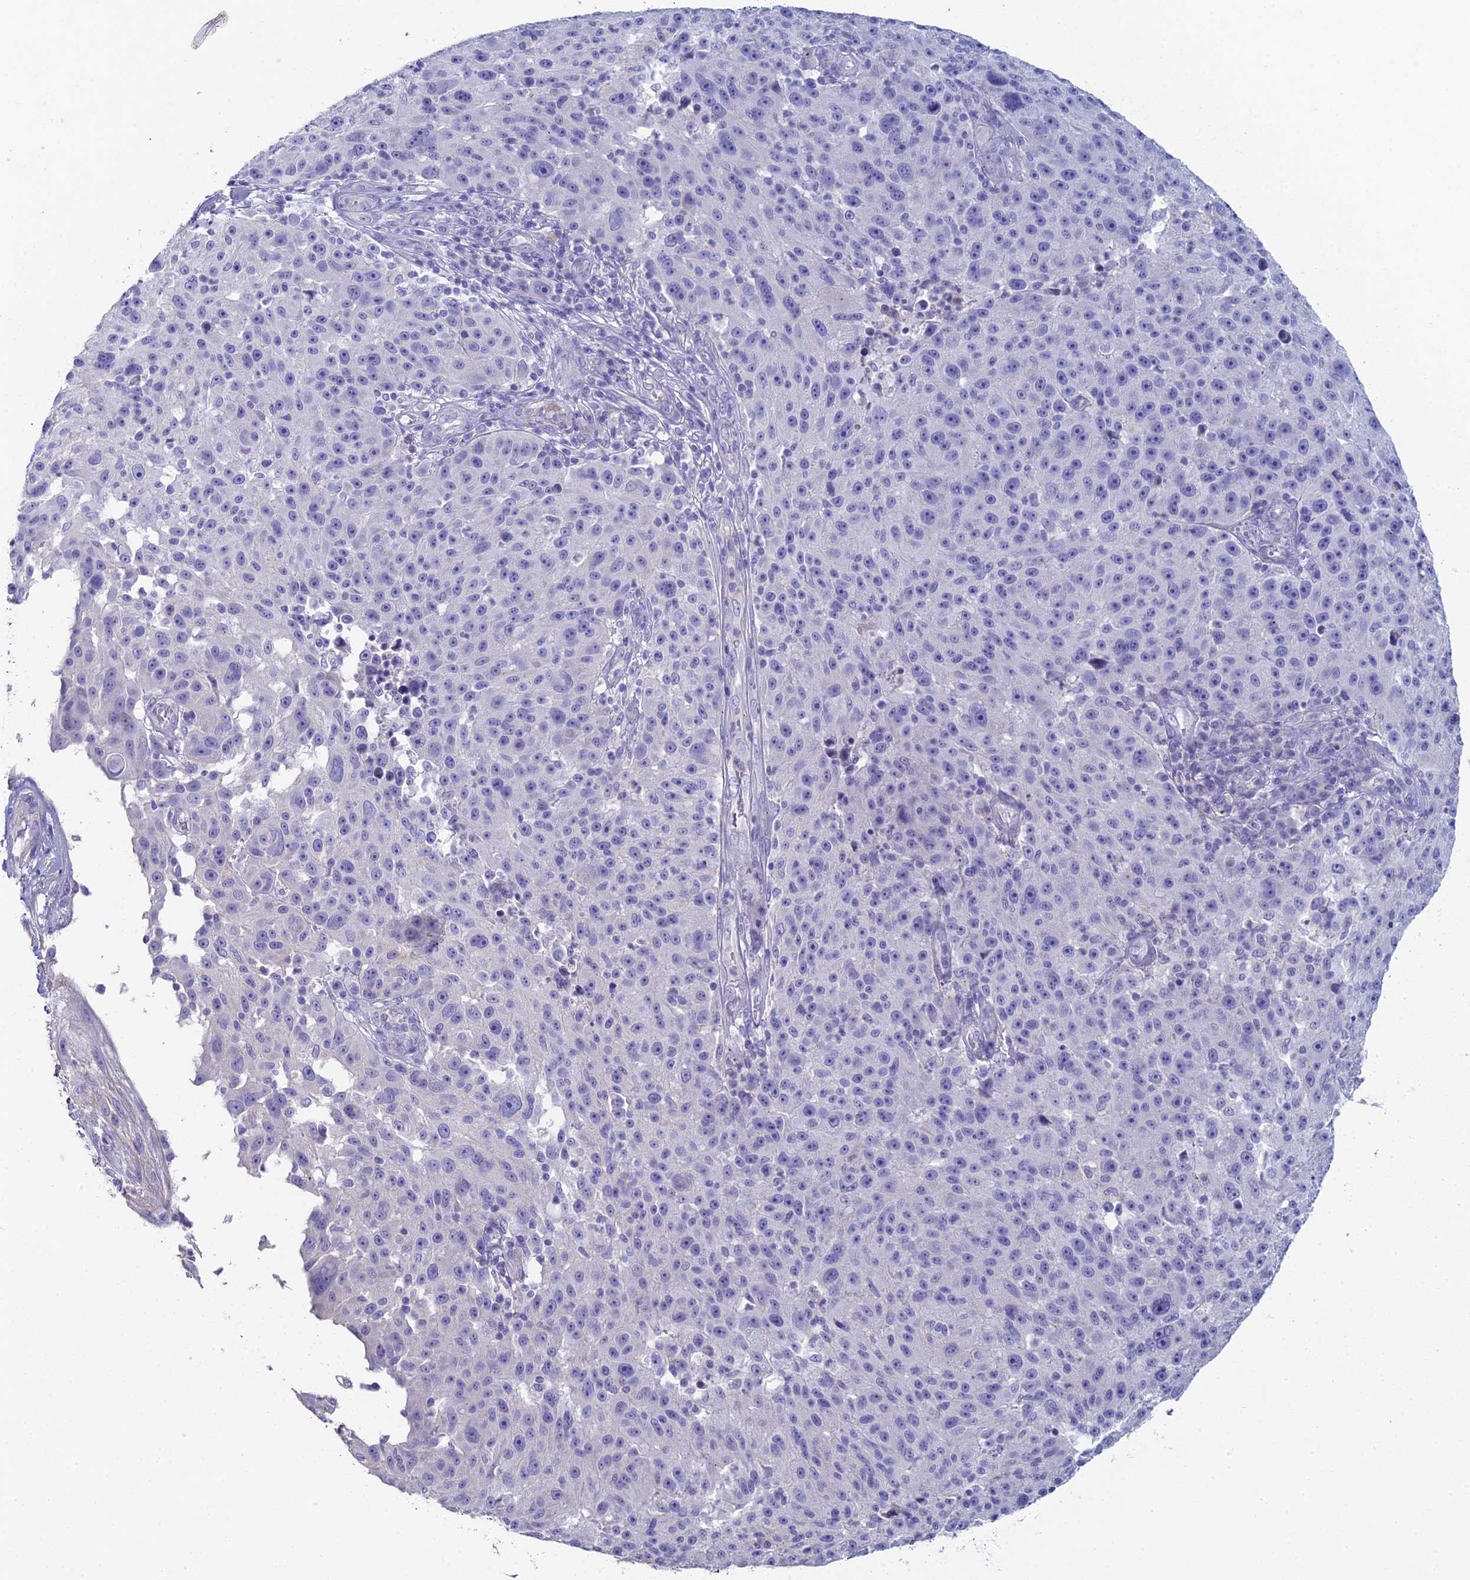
{"staining": {"intensity": "negative", "quantity": "none", "location": "none"}, "tissue": "melanoma", "cell_type": "Tumor cells", "image_type": "cancer", "snomed": [{"axis": "morphology", "description": "Malignant melanoma, NOS"}, {"axis": "topography", "description": "Skin"}], "caption": "DAB (3,3'-diaminobenzidine) immunohistochemical staining of human melanoma reveals no significant expression in tumor cells.", "gene": "NCAM1", "patient": {"sex": "male", "age": 53}}